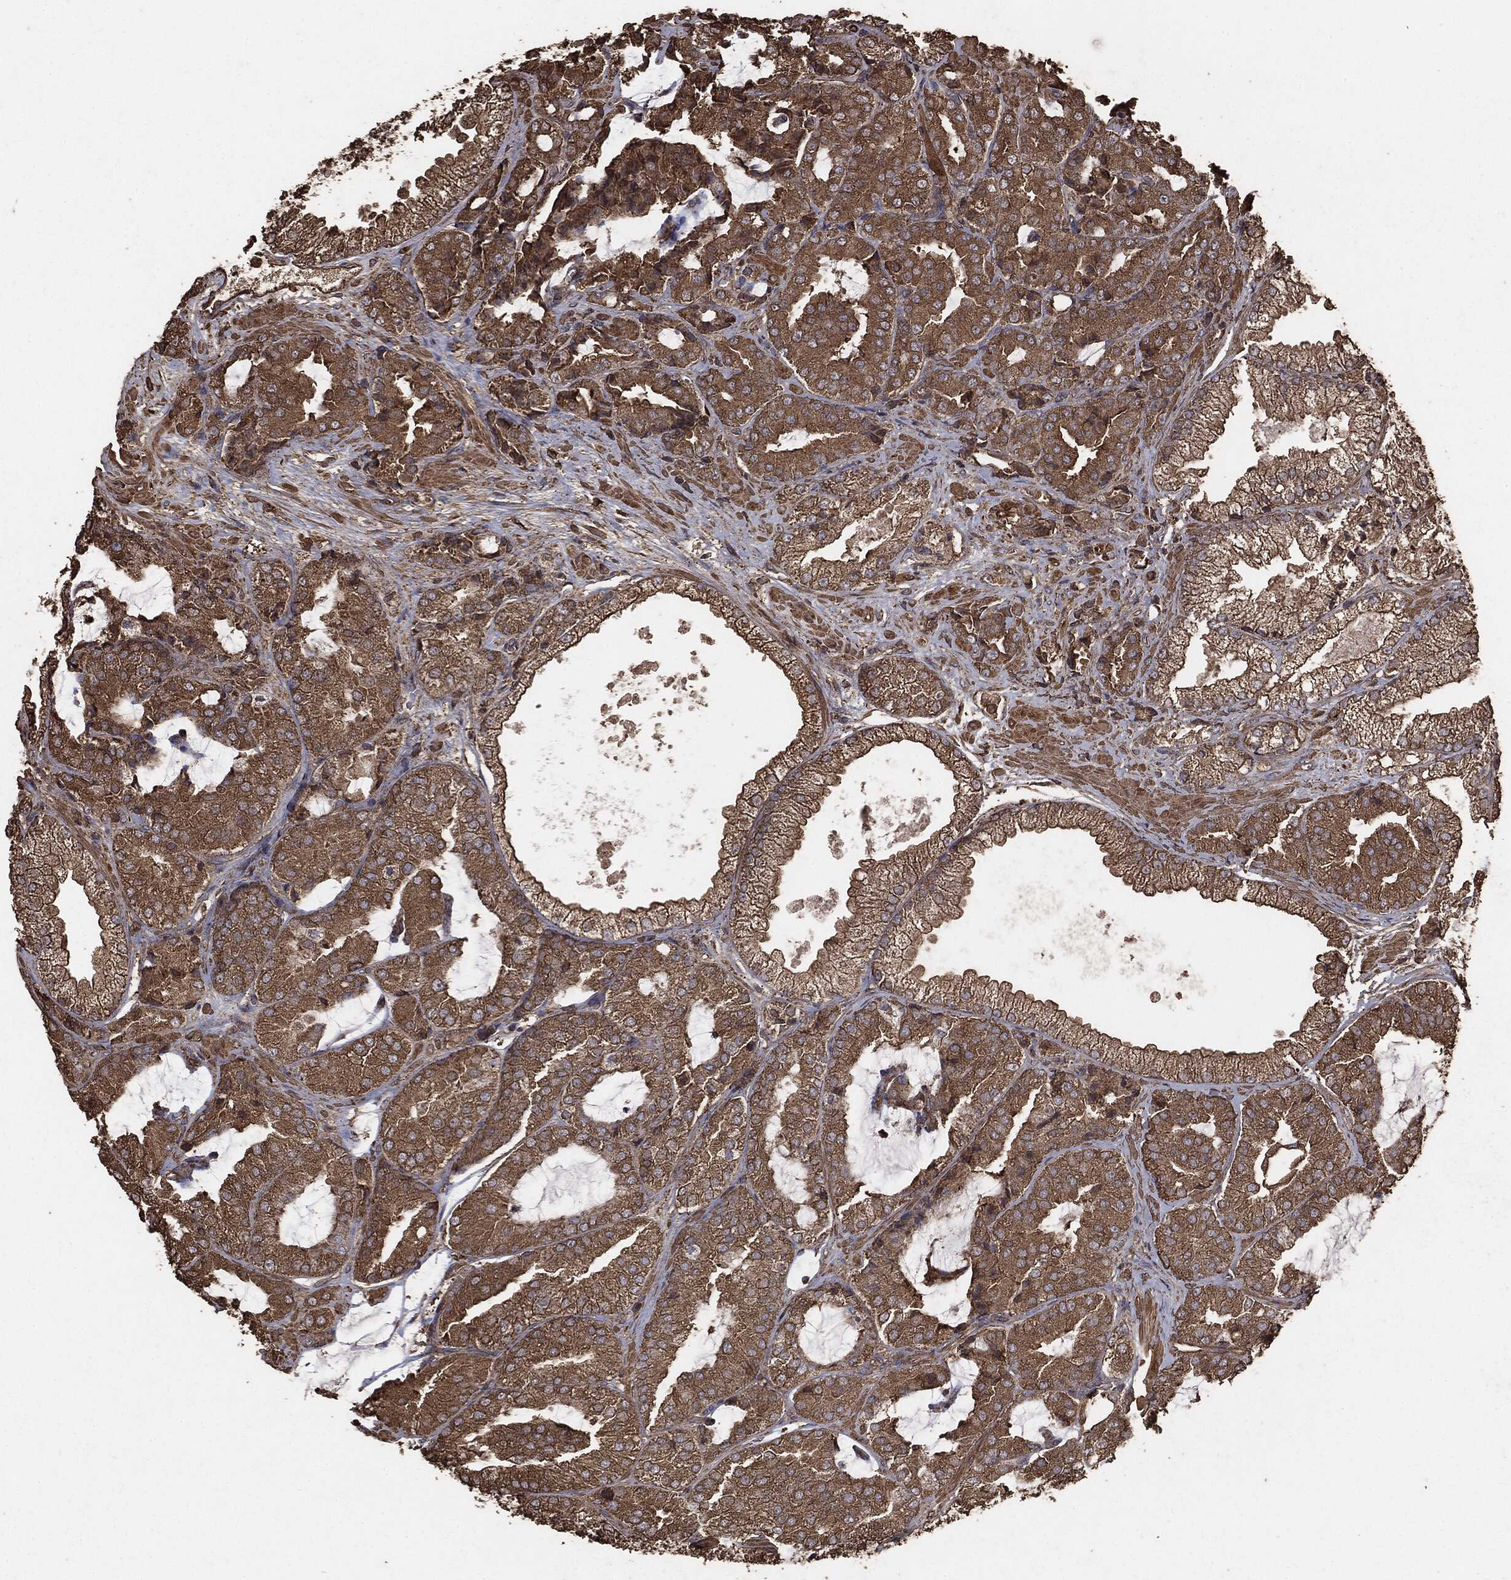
{"staining": {"intensity": "moderate", "quantity": ">75%", "location": "cytoplasmic/membranous"}, "tissue": "prostate cancer", "cell_type": "Tumor cells", "image_type": "cancer", "snomed": [{"axis": "morphology", "description": "Adenocarcinoma, High grade"}, {"axis": "topography", "description": "Prostate"}], "caption": "Moderate cytoplasmic/membranous staining is seen in about >75% of tumor cells in prostate cancer (adenocarcinoma (high-grade)).", "gene": "MTOR", "patient": {"sex": "male", "age": 68}}